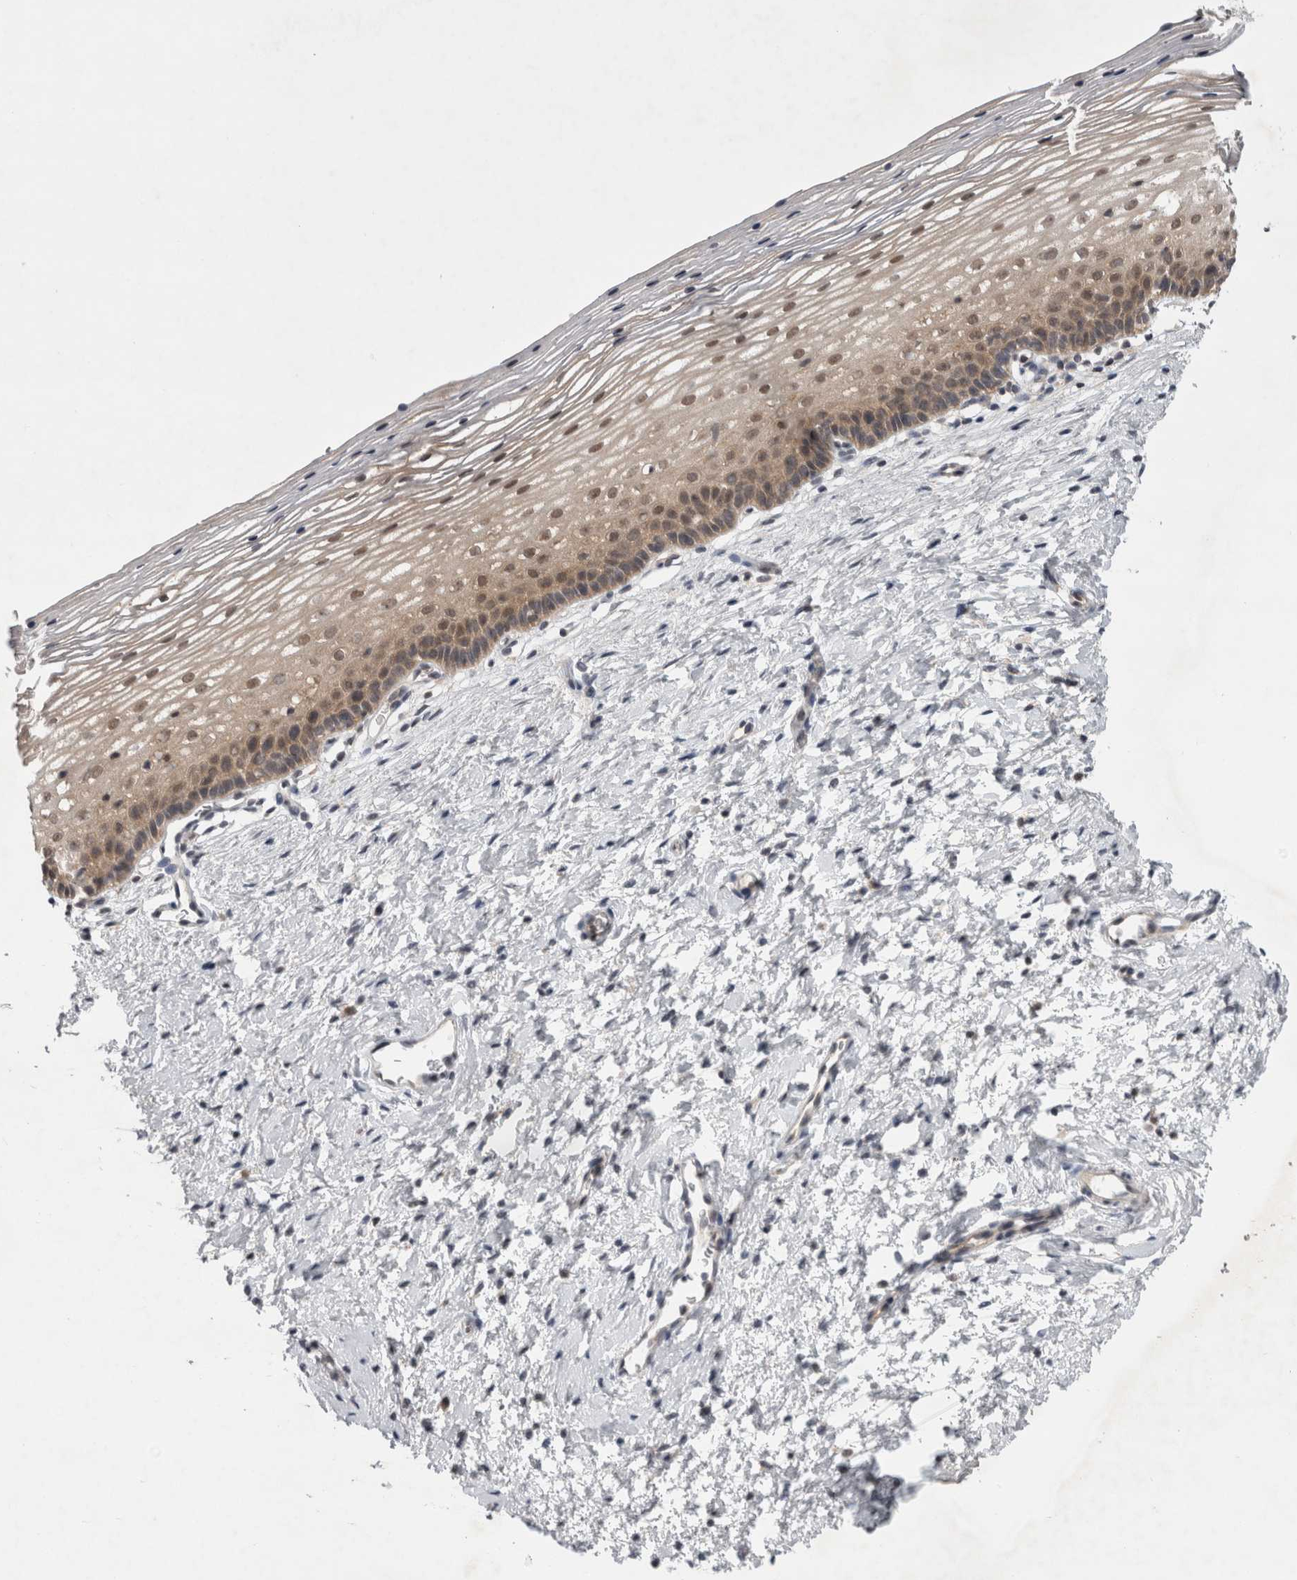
{"staining": {"intensity": "moderate", "quantity": "25%-75%", "location": "cytoplasmic/membranous"}, "tissue": "cervix", "cell_type": "Glandular cells", "image_type": "normal", "snomed": [{"axis": "morphology", "description": "Normal tissue, NOS"}, {"axis": "topography", "description": "Cervix"}], "caption": "This histopathology image exhibits immunohistochemistry staining of normal human cervix, with medium moderate cytoplasmic/membranous staining in about 25%-75% of glandular cells.", "gene": "PSMB2", "patient": {"sex": "female", "age": 72}}